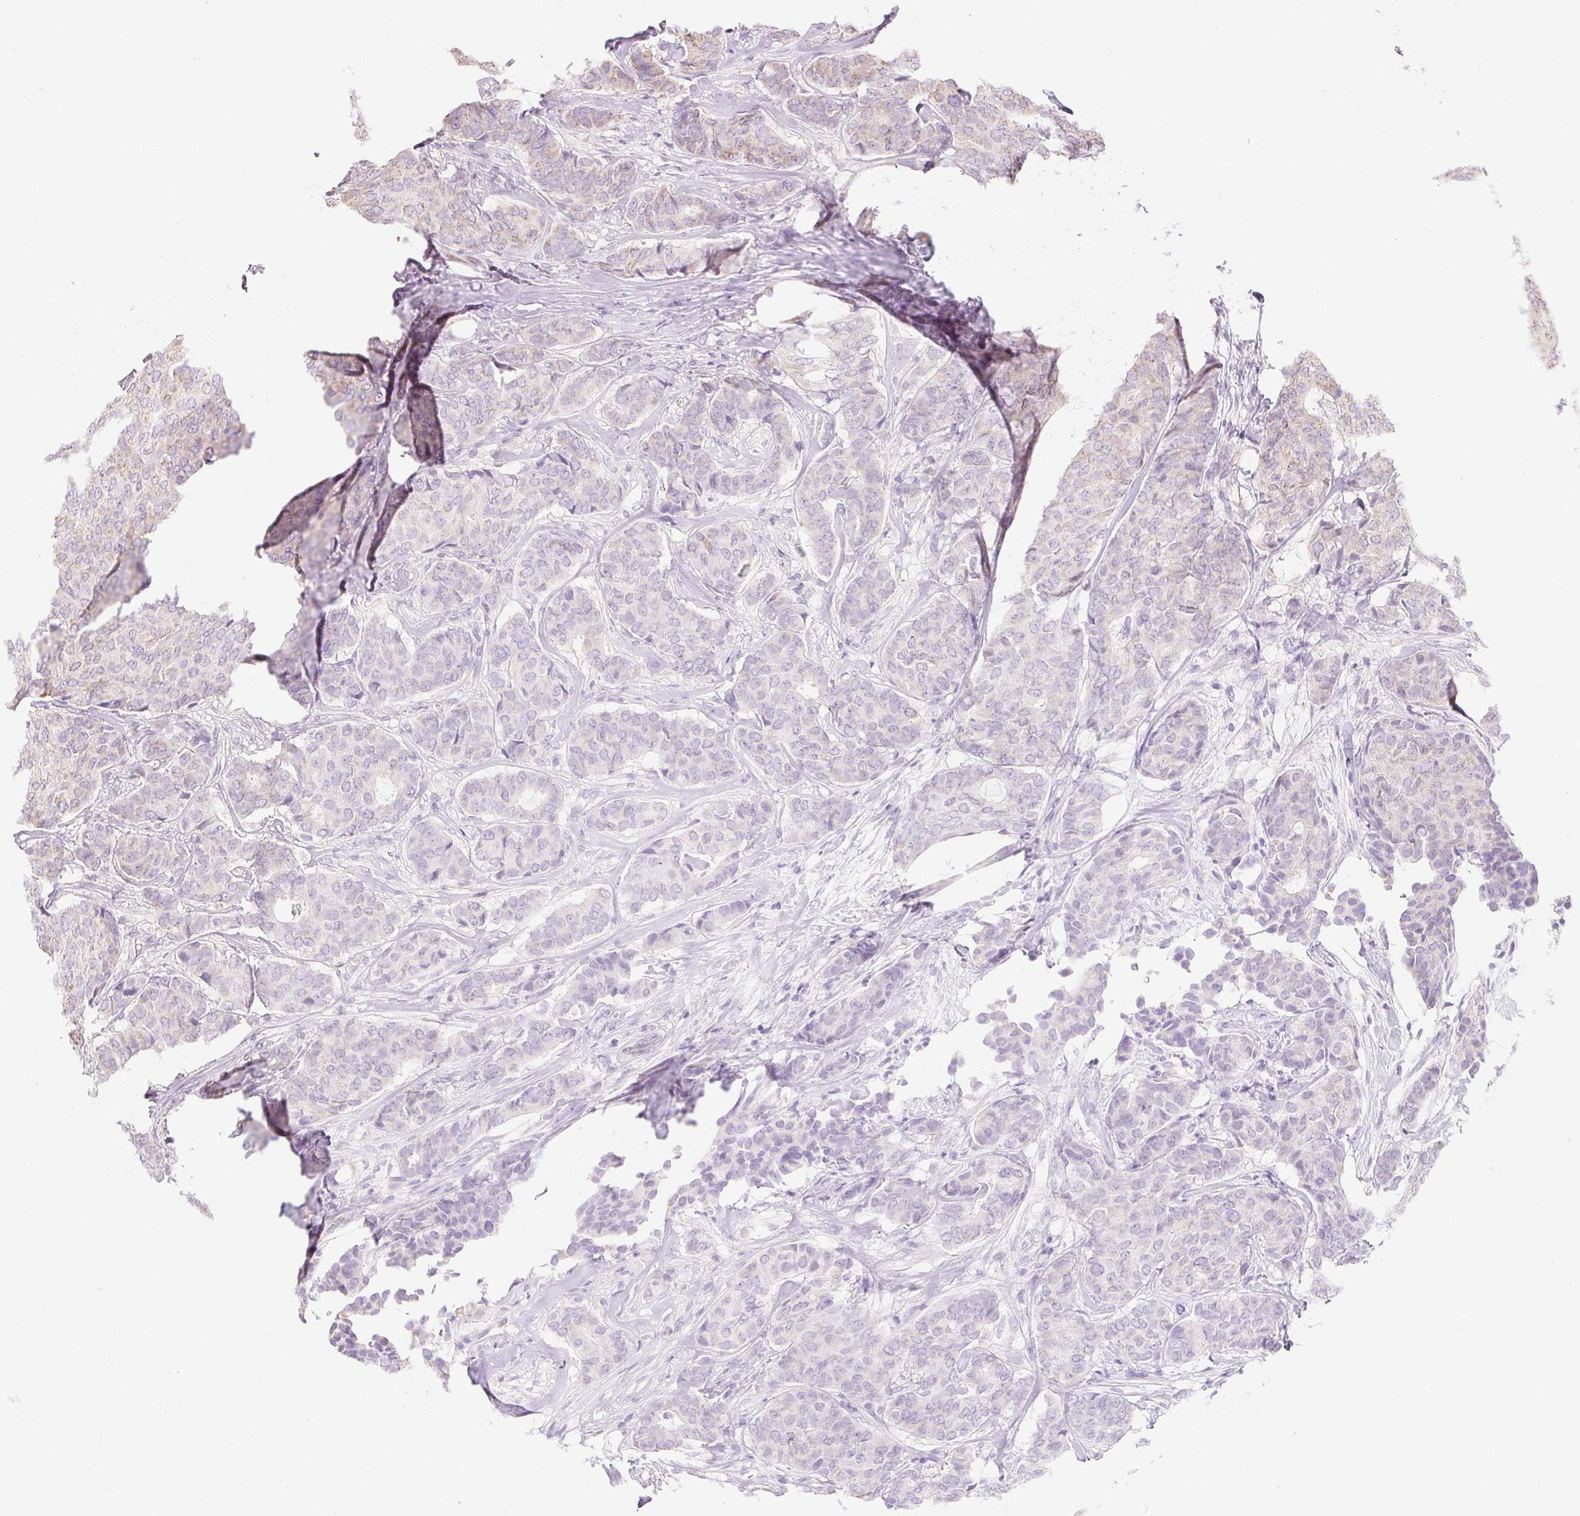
{"staining": {"intensity": "weak", "quantity": "<25%", "location": "cytoplasmic/membranous"}, "tissue": "breast cancer", "cell_type": "Tumor cells", "image_type": "cancer", "snomed": [{"axis": "morphology", "description": "Duct carcinoma"}, {"axis": "topography", "description": "Breast"}], "caption": "The photomicrograph exhibits no staining of tumor cells in breast cancer.", "gene": "DHX35", "patient": {"sex": "female", "age": 75}}